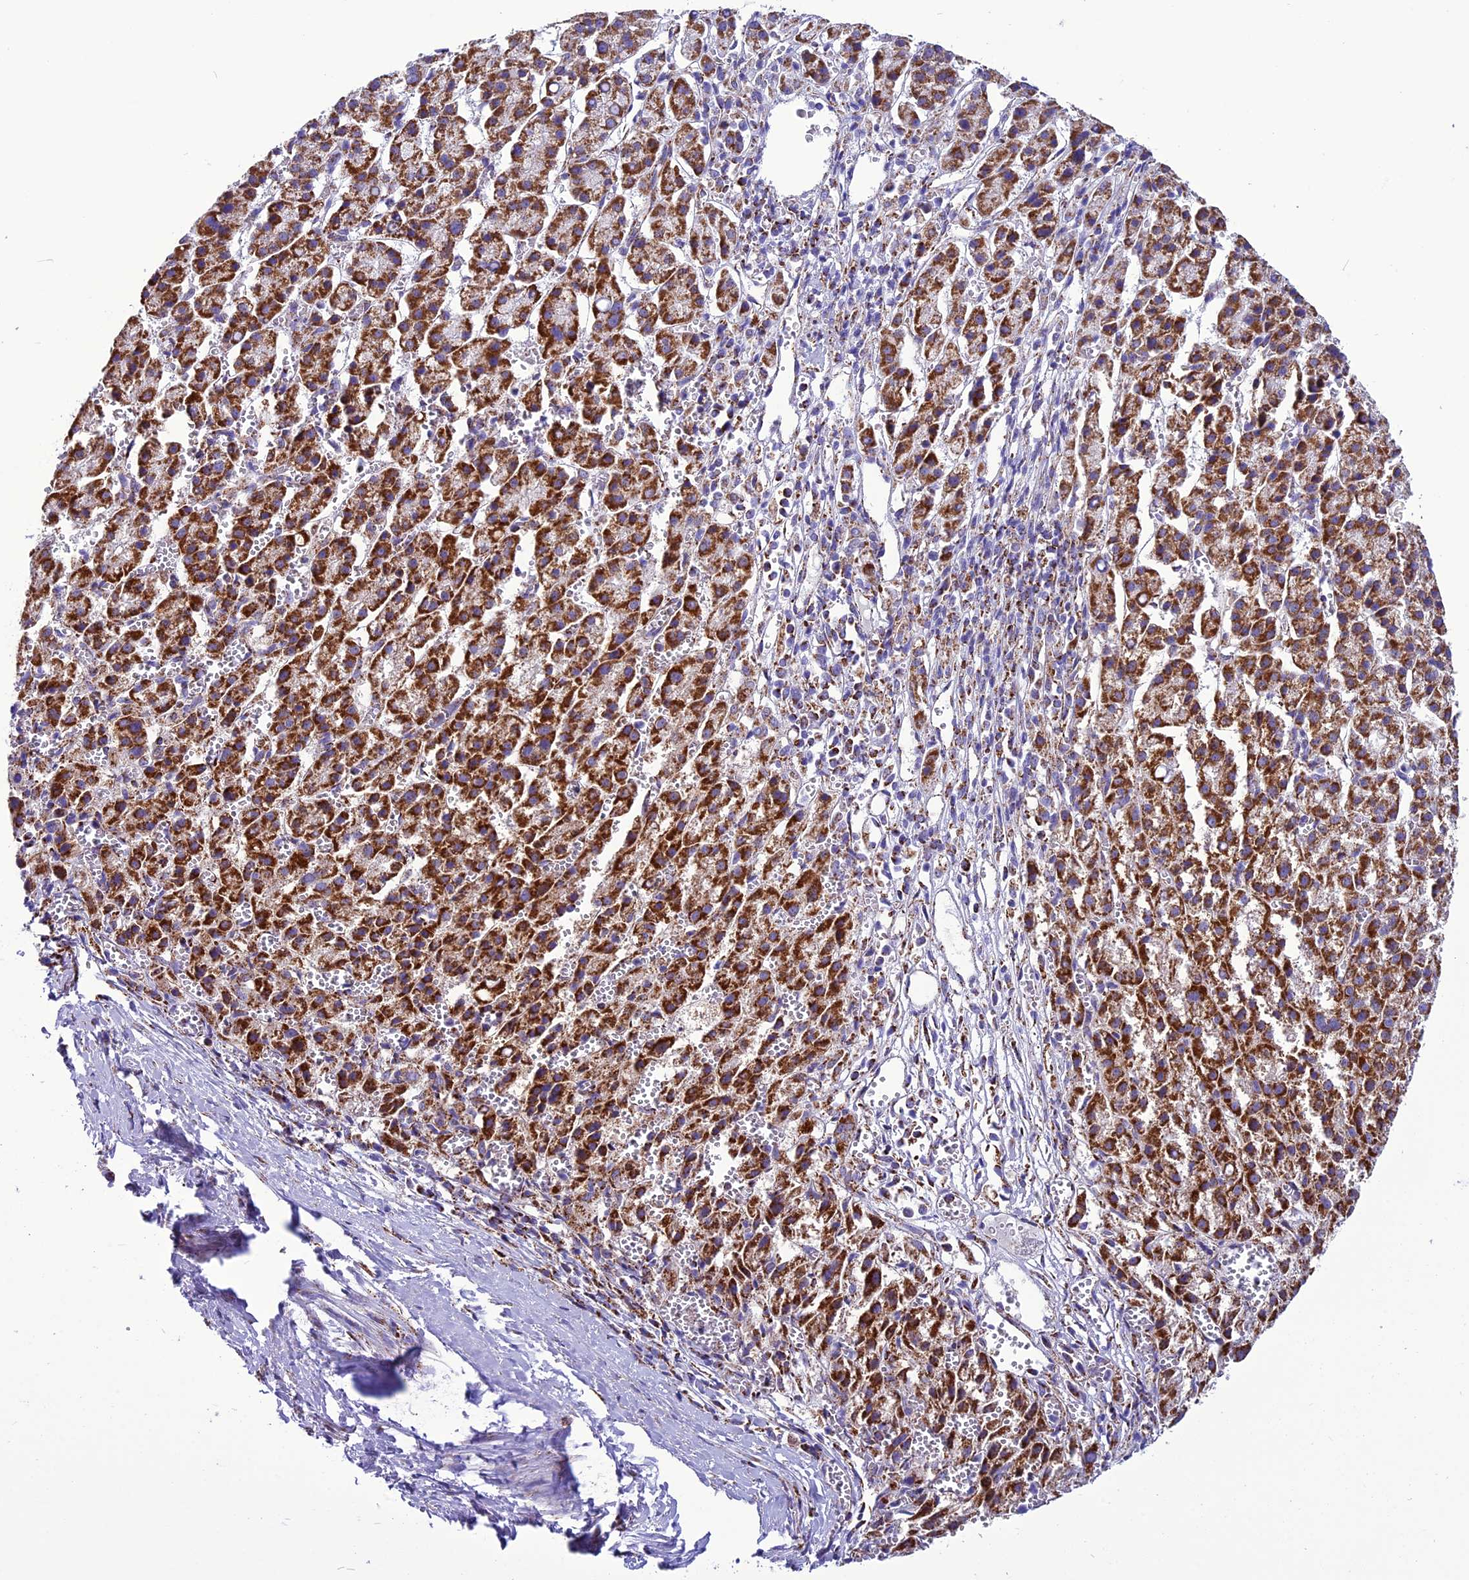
{"staining": {"intensity": "strong", "quantity": ">75%", "location": "cytoplasmic/membranous"}, "tissue": "liver cancer", "cell_type": "Tumor cells", "image_type": "cancer", "snomed": [{"axis": "morphology", "description": "Carcinoma, Hepatocellular, NOS"}, {"axis": "topography", "description": "Liver"}], "caption": "Protein staining by immunohistochemistry displays strong cytoplasmic/membranous staining in about >75% of tumor cells in liver cancer.", "gene": "ICA1L", "patient": {"sex": "female", "age": 58}}